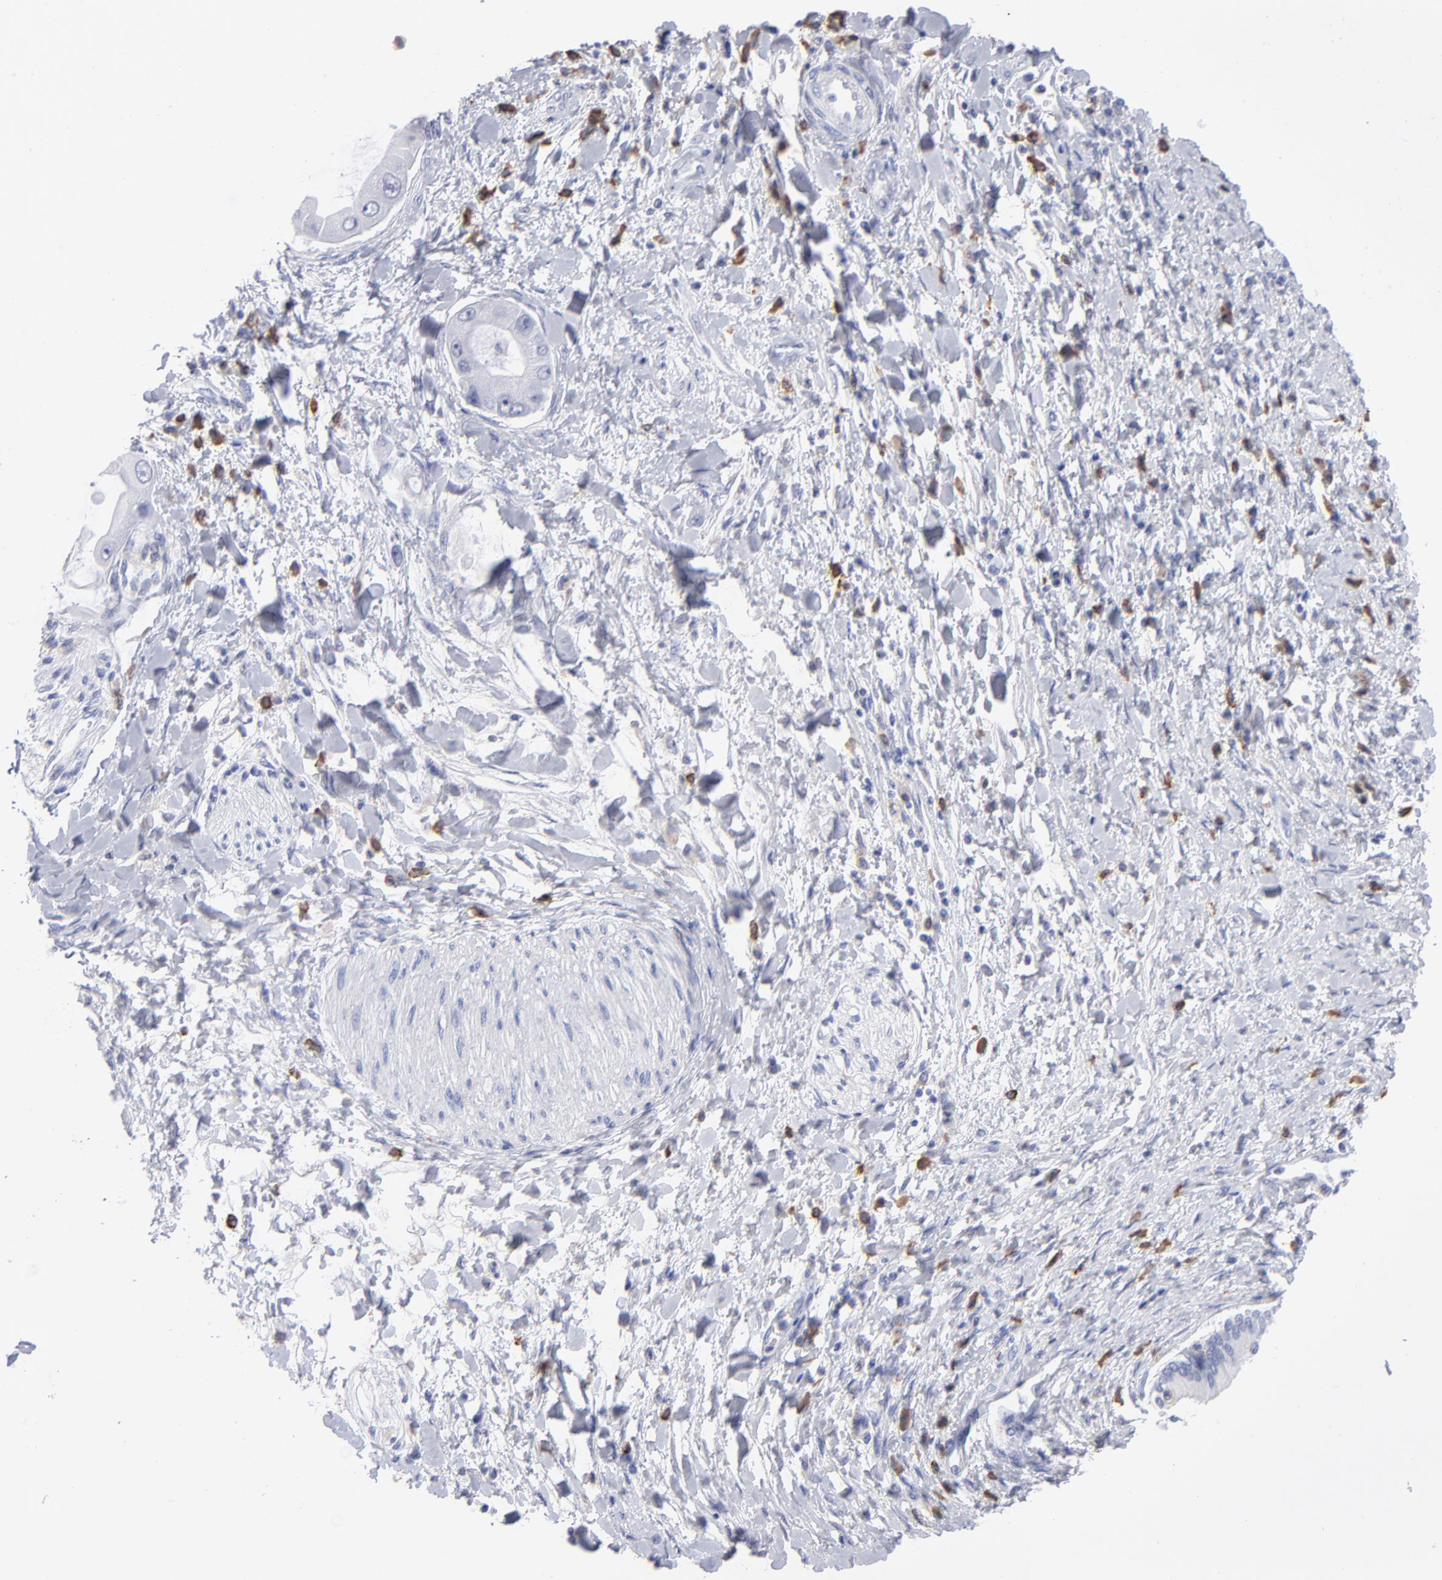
{"staining": {"intensity": "negative", "quantity": "none", "location": "none"}, "tissue": "adipose tissue", "cell_type": "Adipocytes", "image_type": "normal", "snomed": [{"axis": "morphology", "description": "Normal tissue, NOS"}, {"axis": "morphology", "description": "Cholangiocarcinoma"}, {"axis": "topography", "description": "Liver"}, {"axis": "topography", "description": "Peripheral nerve tissue"}], "caption": "This is an immunohistochemistry micrograph of normal human adipose tissue. There is no staining in adipocytes.", "gene": "LAT2", "patient": {"sex": "male", "age": 50}}